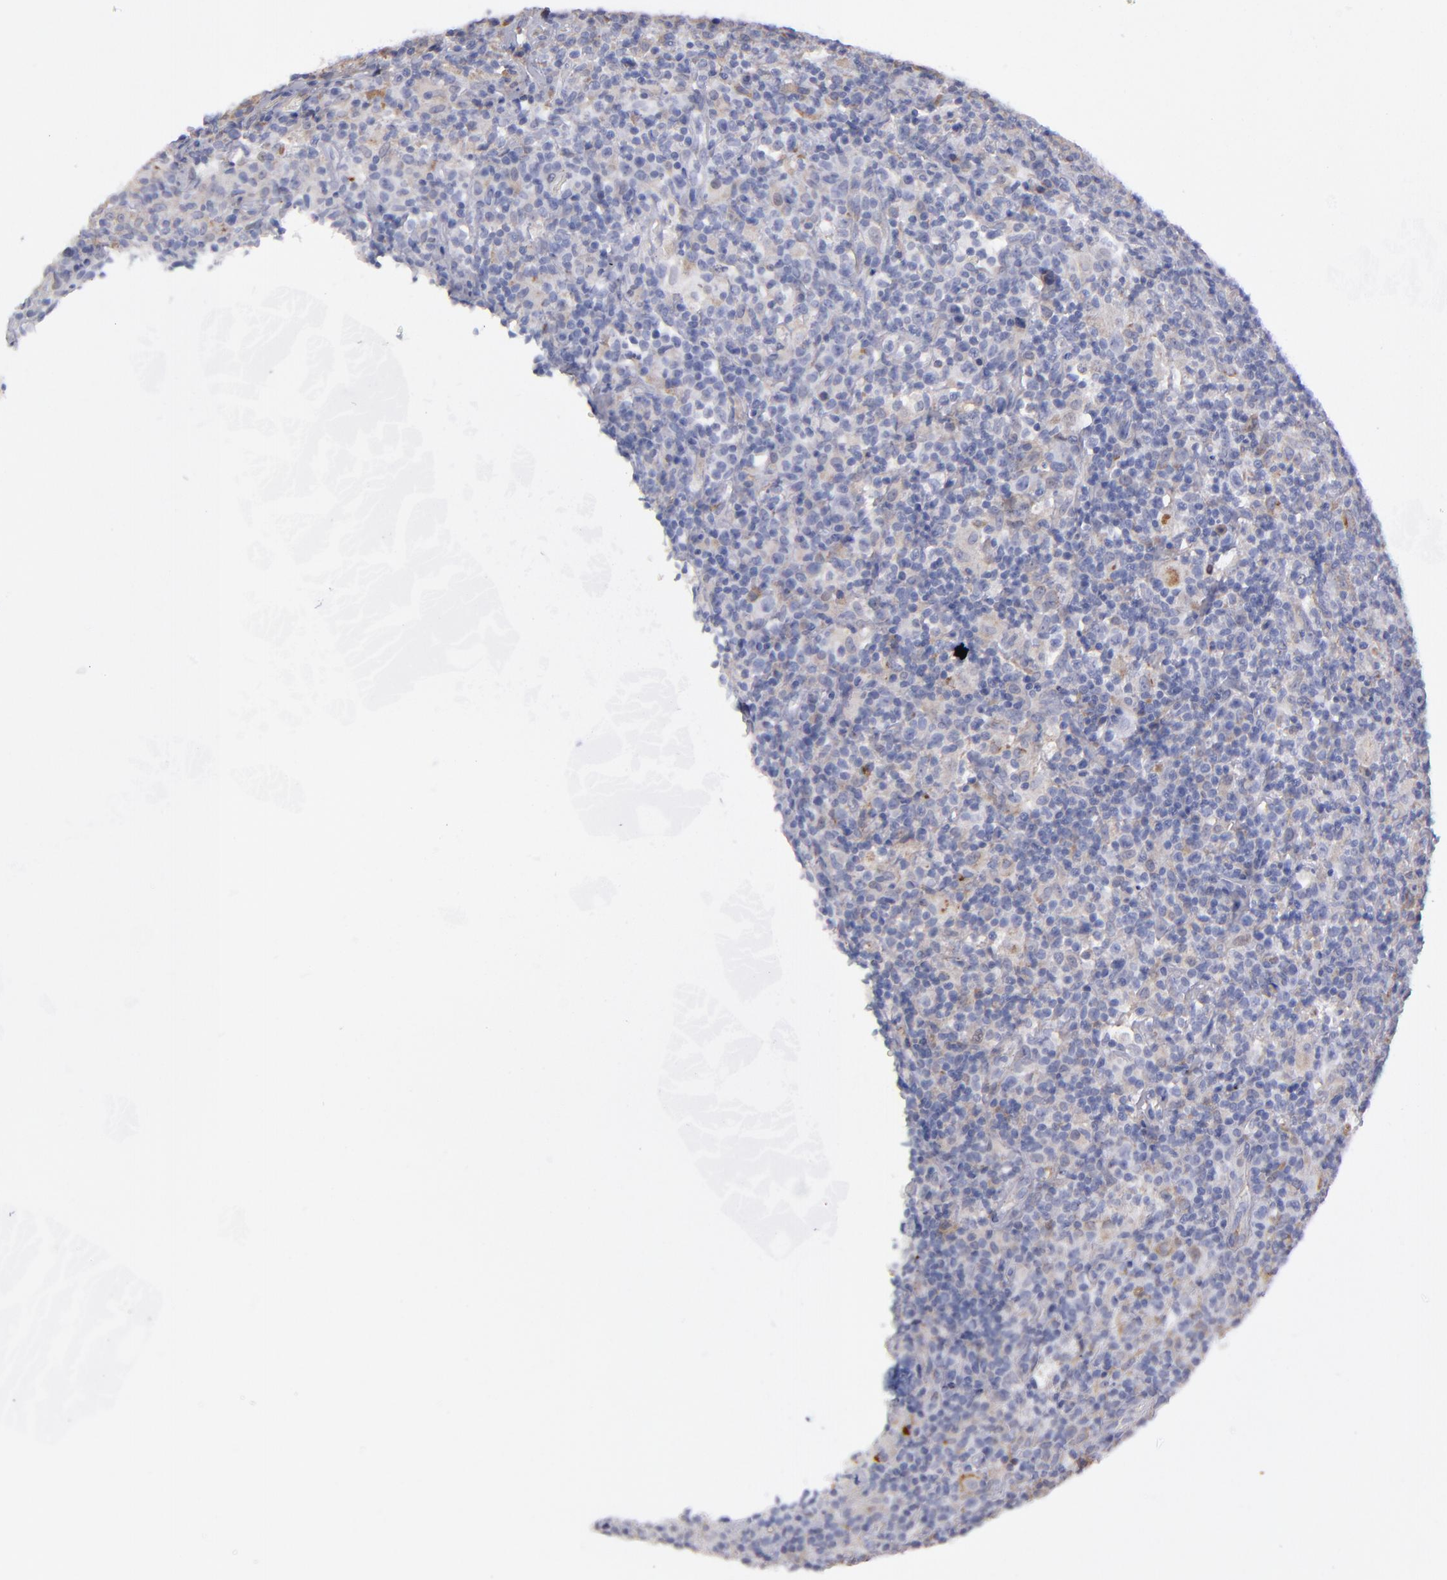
{"staining": {"intensity": "weak", "quantity": "25%-75%", "location": "cytoplasmic/membranous"}, "tissue": "lymphoma", "cell_type": "Tumor cells", "image_type": "cancer", "snomed": [{"axis": "morphology", "description": "Hodgkin's disease, NOS"}, {"axis": "topography", "description": "Lymph node"}], "caption": "Hodgkin's disease tissue reveals weak cytoplasmic/membranous expression in approximately 25%-75% of tumor cells, visualized by immunohistochemistry.", "gene": "MFGE8", "patient": {"sex": "male", "age": 65}}